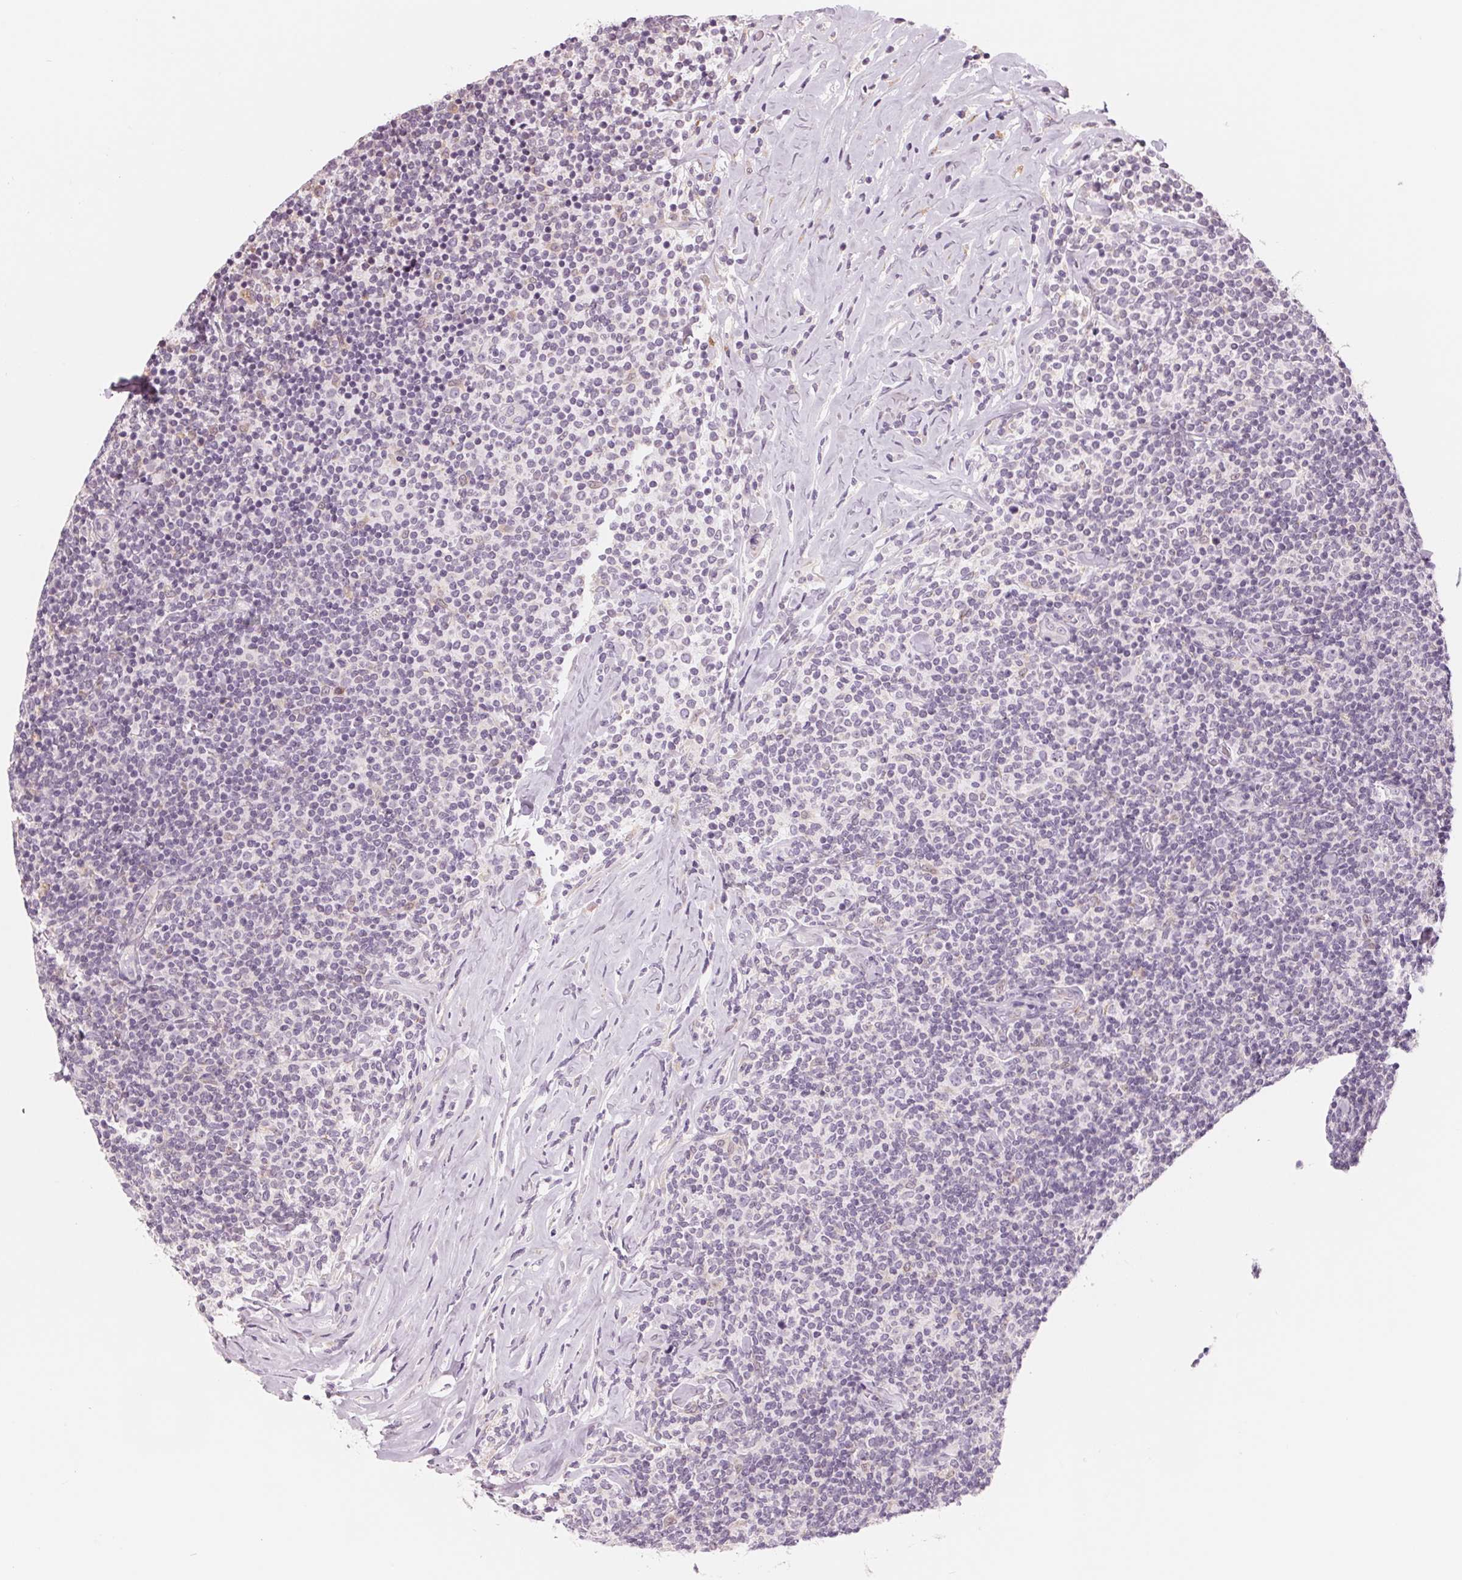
{"staining": {"intensity": "negative", "quantity": "none", "location": "none"}, "tissue": "lymphoma", "cell_type": "Tumor cells", "image_type": "cancer", "snomed": [{"axis": "morphology", "description": "Malignant lymphoma, non-Hodgkin's type, Low grade"}, {"axis": "topography", "description": "Lymph node"}], "caption": "An immunohistochemistry histopathology image of low-grade malignant lymphoma, non-Hodgkin's type is shown. There is no staining in tumor cells of low-grade malignant lymphoma, non-Hodgkin's type.", "gene": "IL9R", "patient": {"sex": "female", "age": 56}}